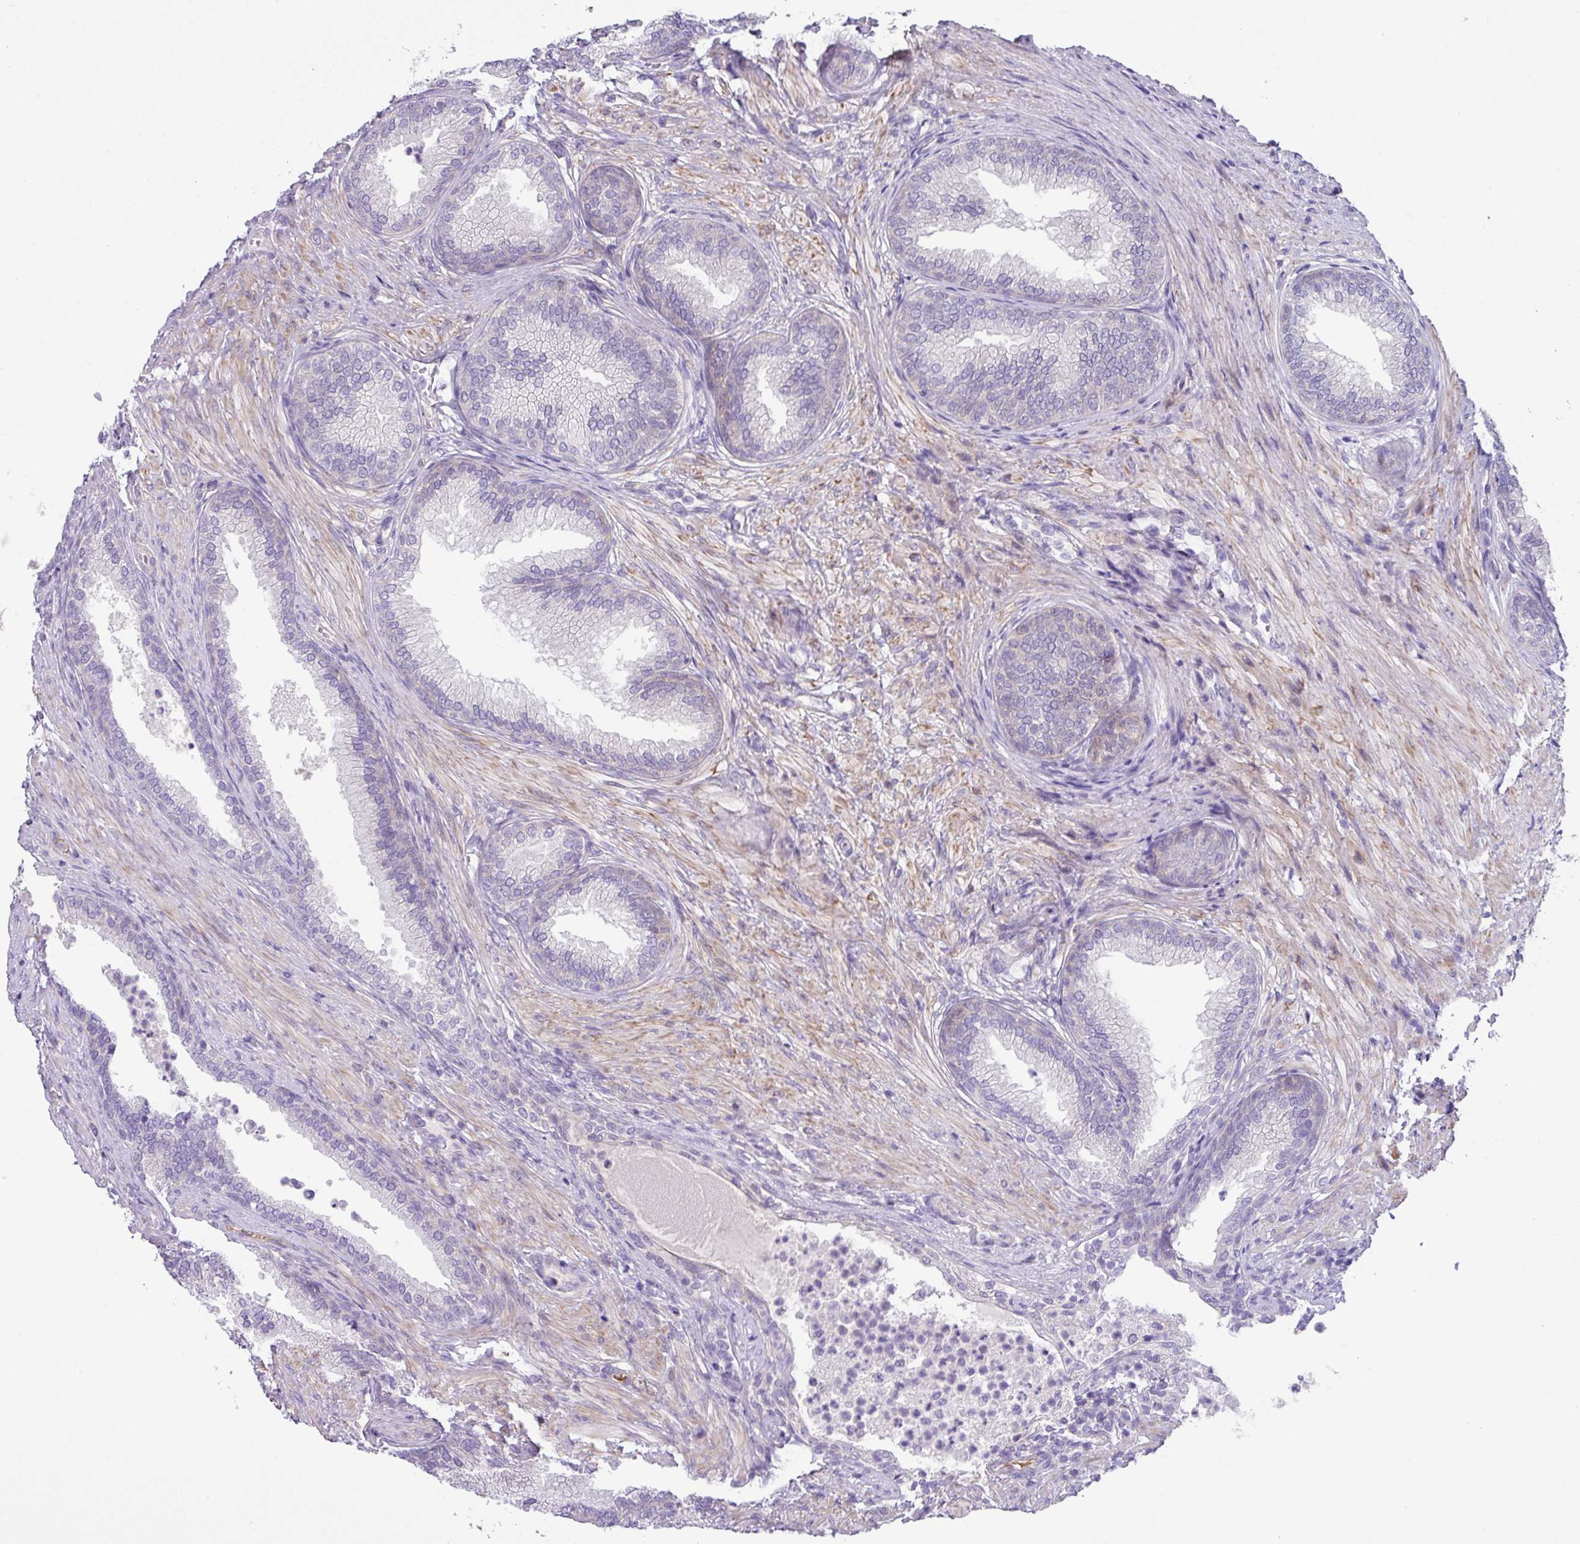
{"staining": {"intensity": "negative", "quantity": "none", "location": "none"}, "tissue": "prostate", "cell_type": "Glandular cells", "image_type": "normal", "snomed": [{"axis": "morphology", "description": "Normal tissue, NOS"}, {"axis": "topography", "description": "Prostate"}], "caption": "Prostate was stained to show a protein in brown. There is no significant positivity in glandular cells.", "gene": "DNAL1", "patient": {"sex": "male", "age": 76}}